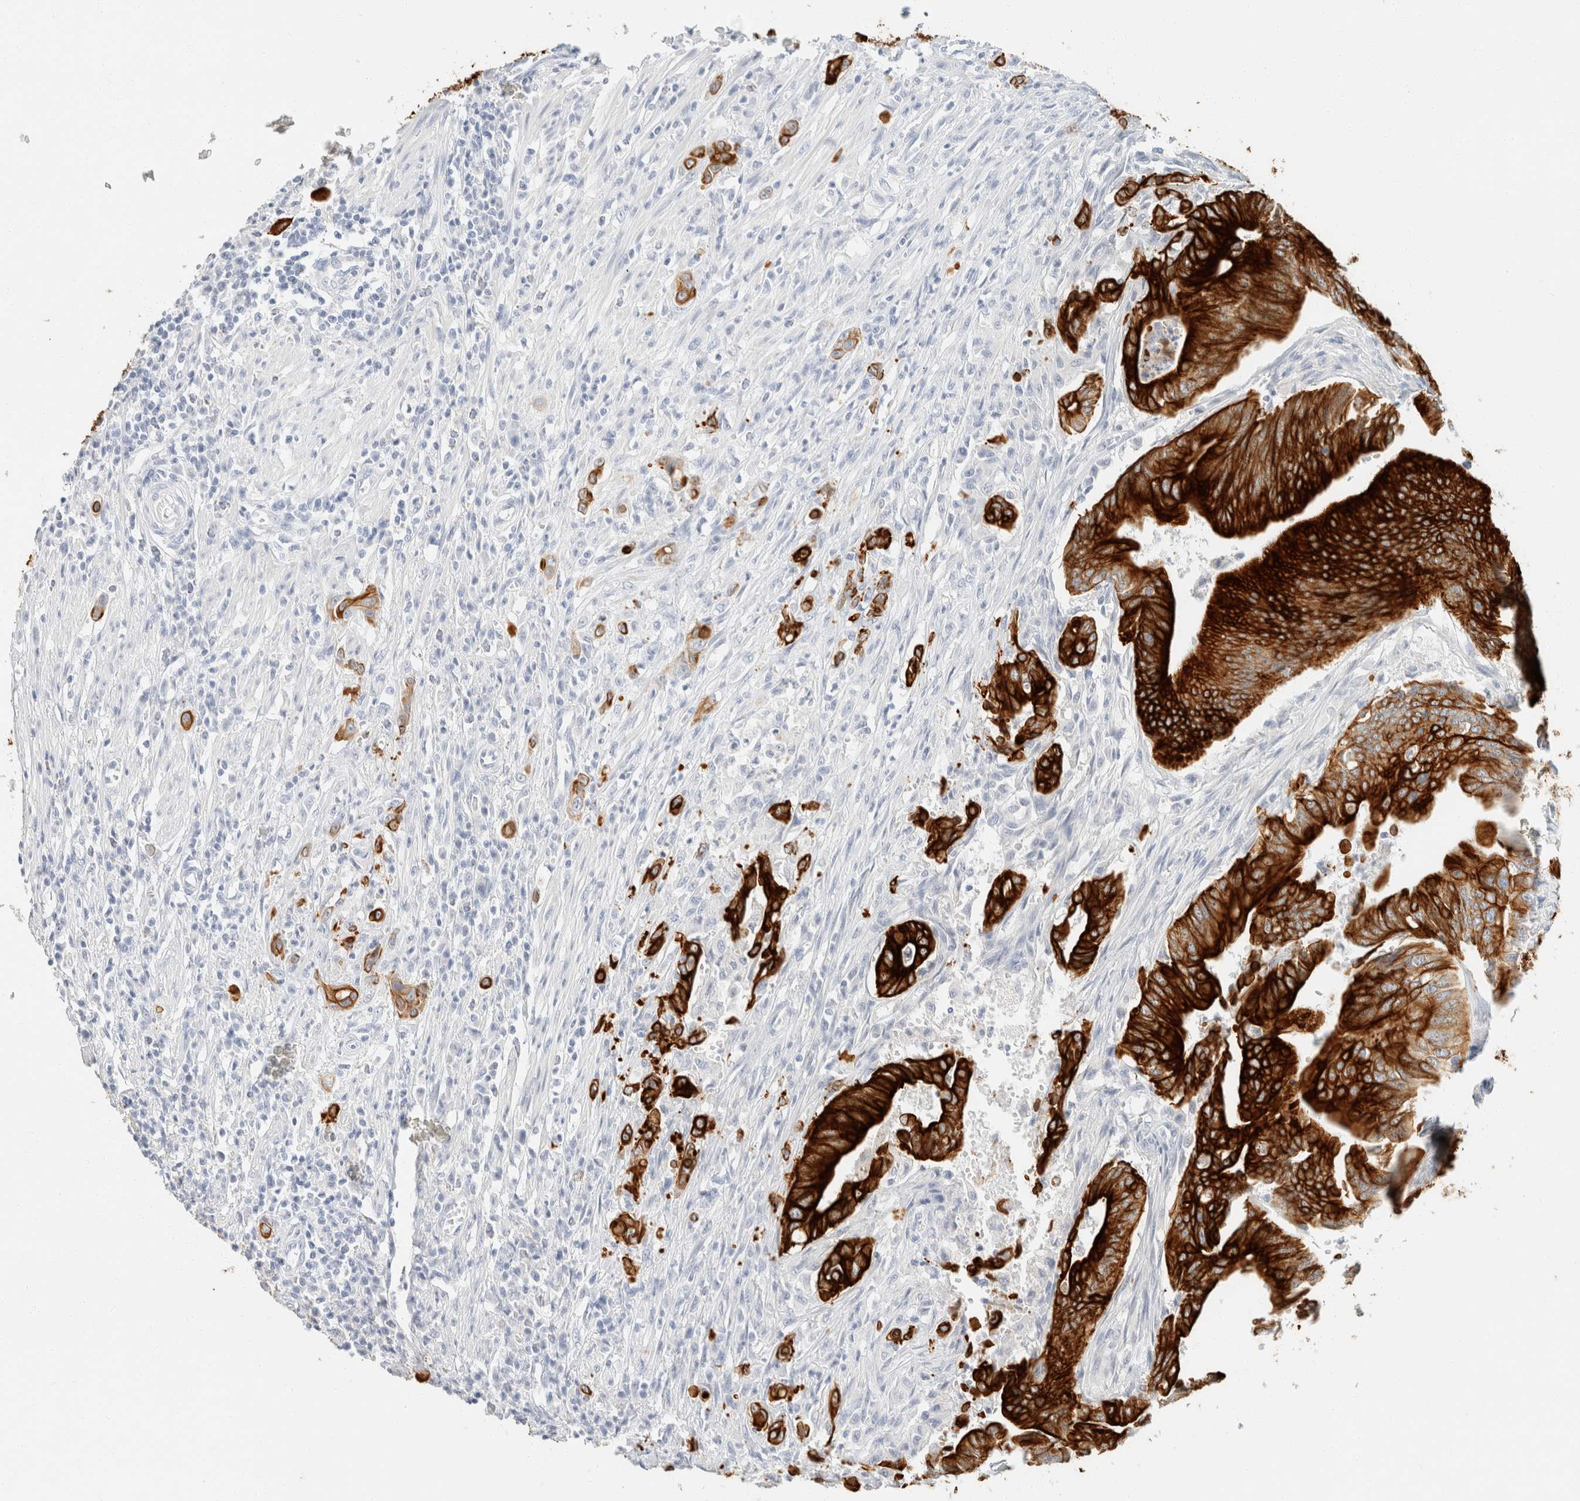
{"staining": {"intensity": "strong", "quantity": ">75%", "location": "cytoplasmic/membranous"}, "tissue": "colorectal cancer", "cell_type": "Tumor cells", "image_type": "cancer", "snomed": [{"axis": "morphology", "description": "Adenoma, NOS"}, {"axis": "morphology", "description": "Adenocarcinoma, NOS"}, {"axis": "topography", "description": "Colon"}], "caption": "Colorectal cancer (adenocarcinoma) stained with immunohistochemistry (IHC) displays strong cytoplasmic/membranous expression in about >75% of tumor cells.", "gene": "KRT20", "patient": {"sex": "male", "age": 79}}